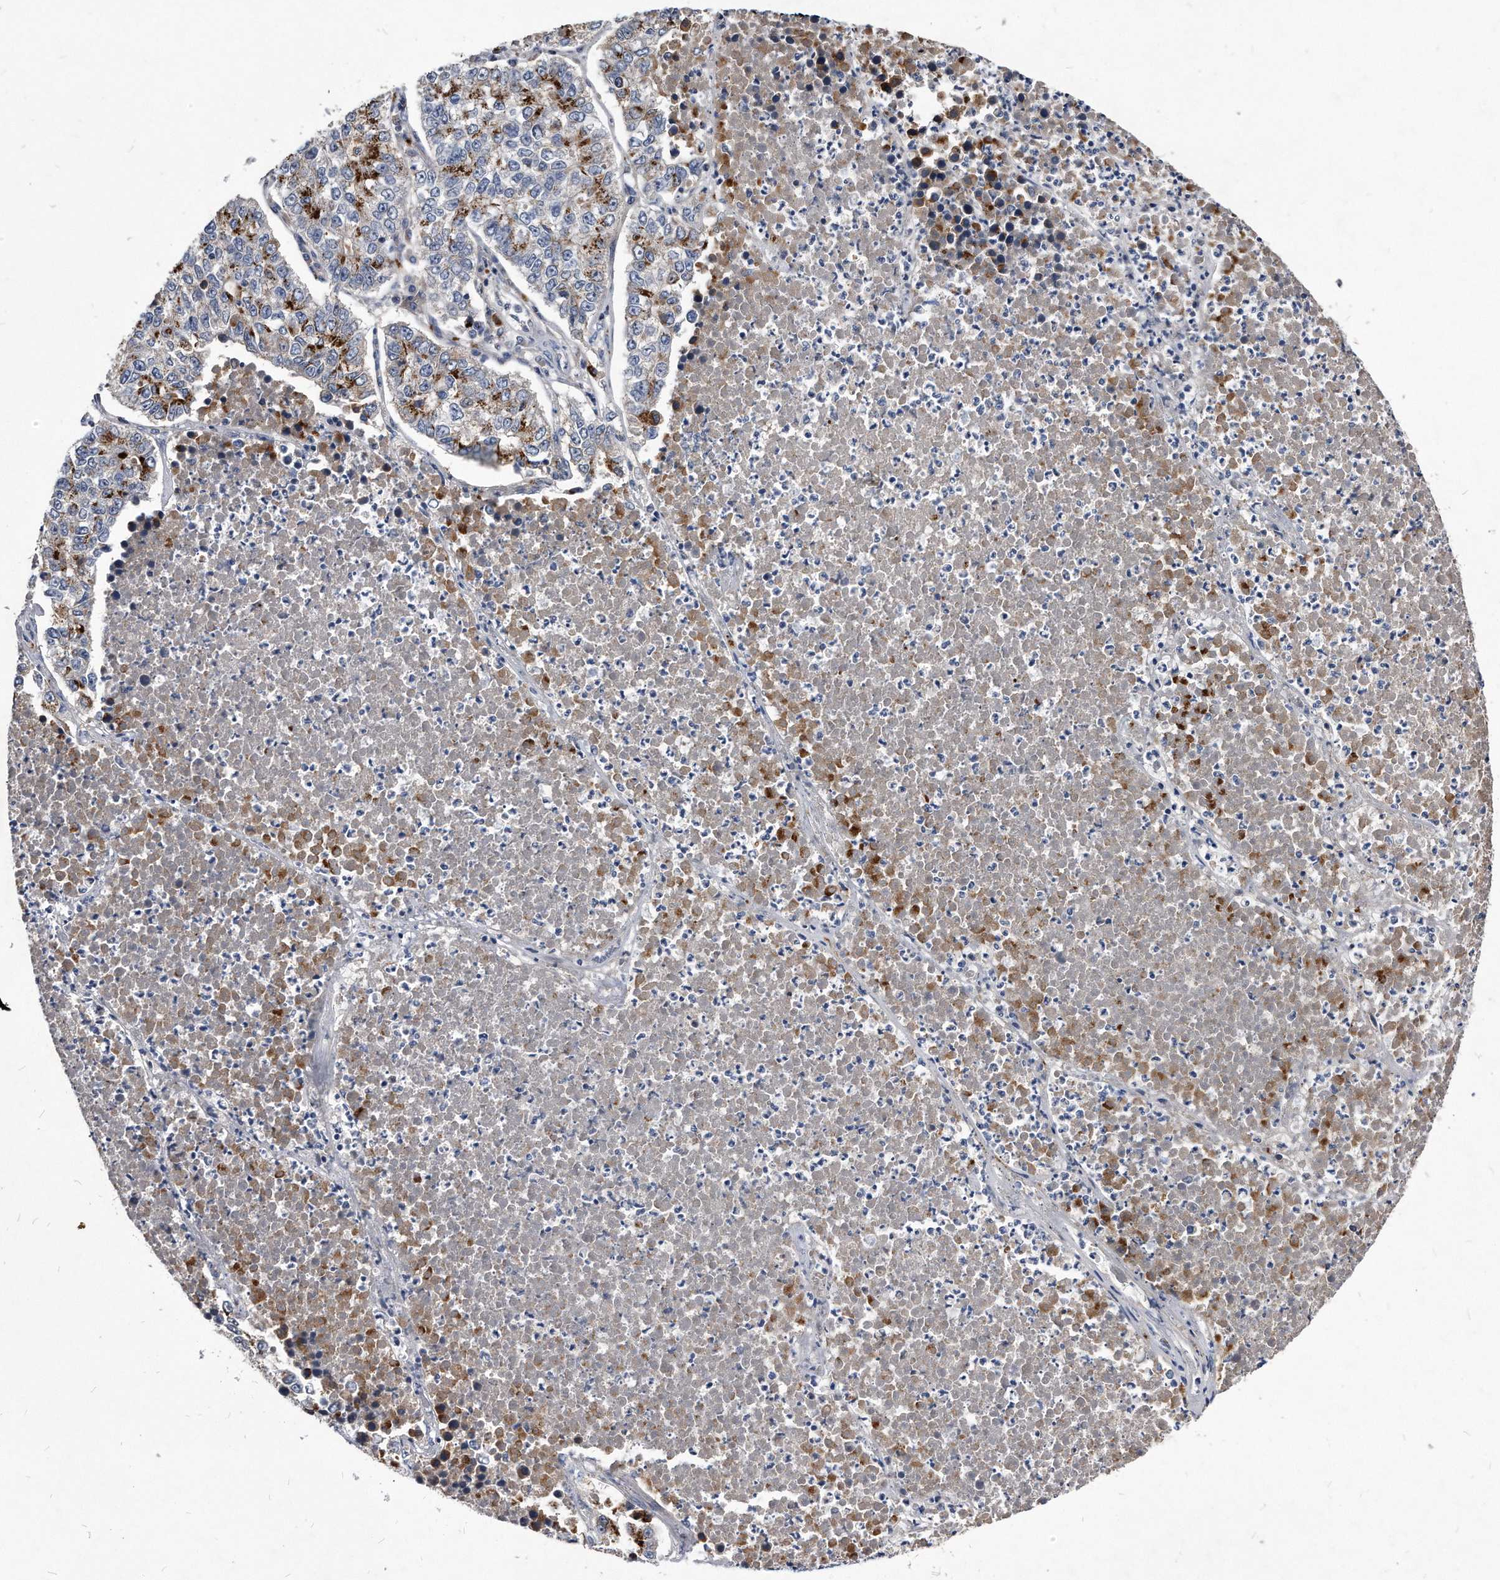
{"staining": {"intensity": "moderate", "quantity": "25%-75%", "location": "cytoplasmic/membranous"}, "tissue": "lung cancer", "cell_type": "Tumor cells", "image_type": "cancer", "snomed": [{"axis": "morphology", "description": "Adenocarcinoma, NOS"}, {"axis": "topography", "description": "Lung"}], "caption": "About 25%-75% of tumor cells in lung cancer exhibit moderate cytoplasmic/membranous protein expression as visualized by brown immunohistochemical staining.", "gene": "MGAT4A", "patient": {"sex": "male", "age": 49}}